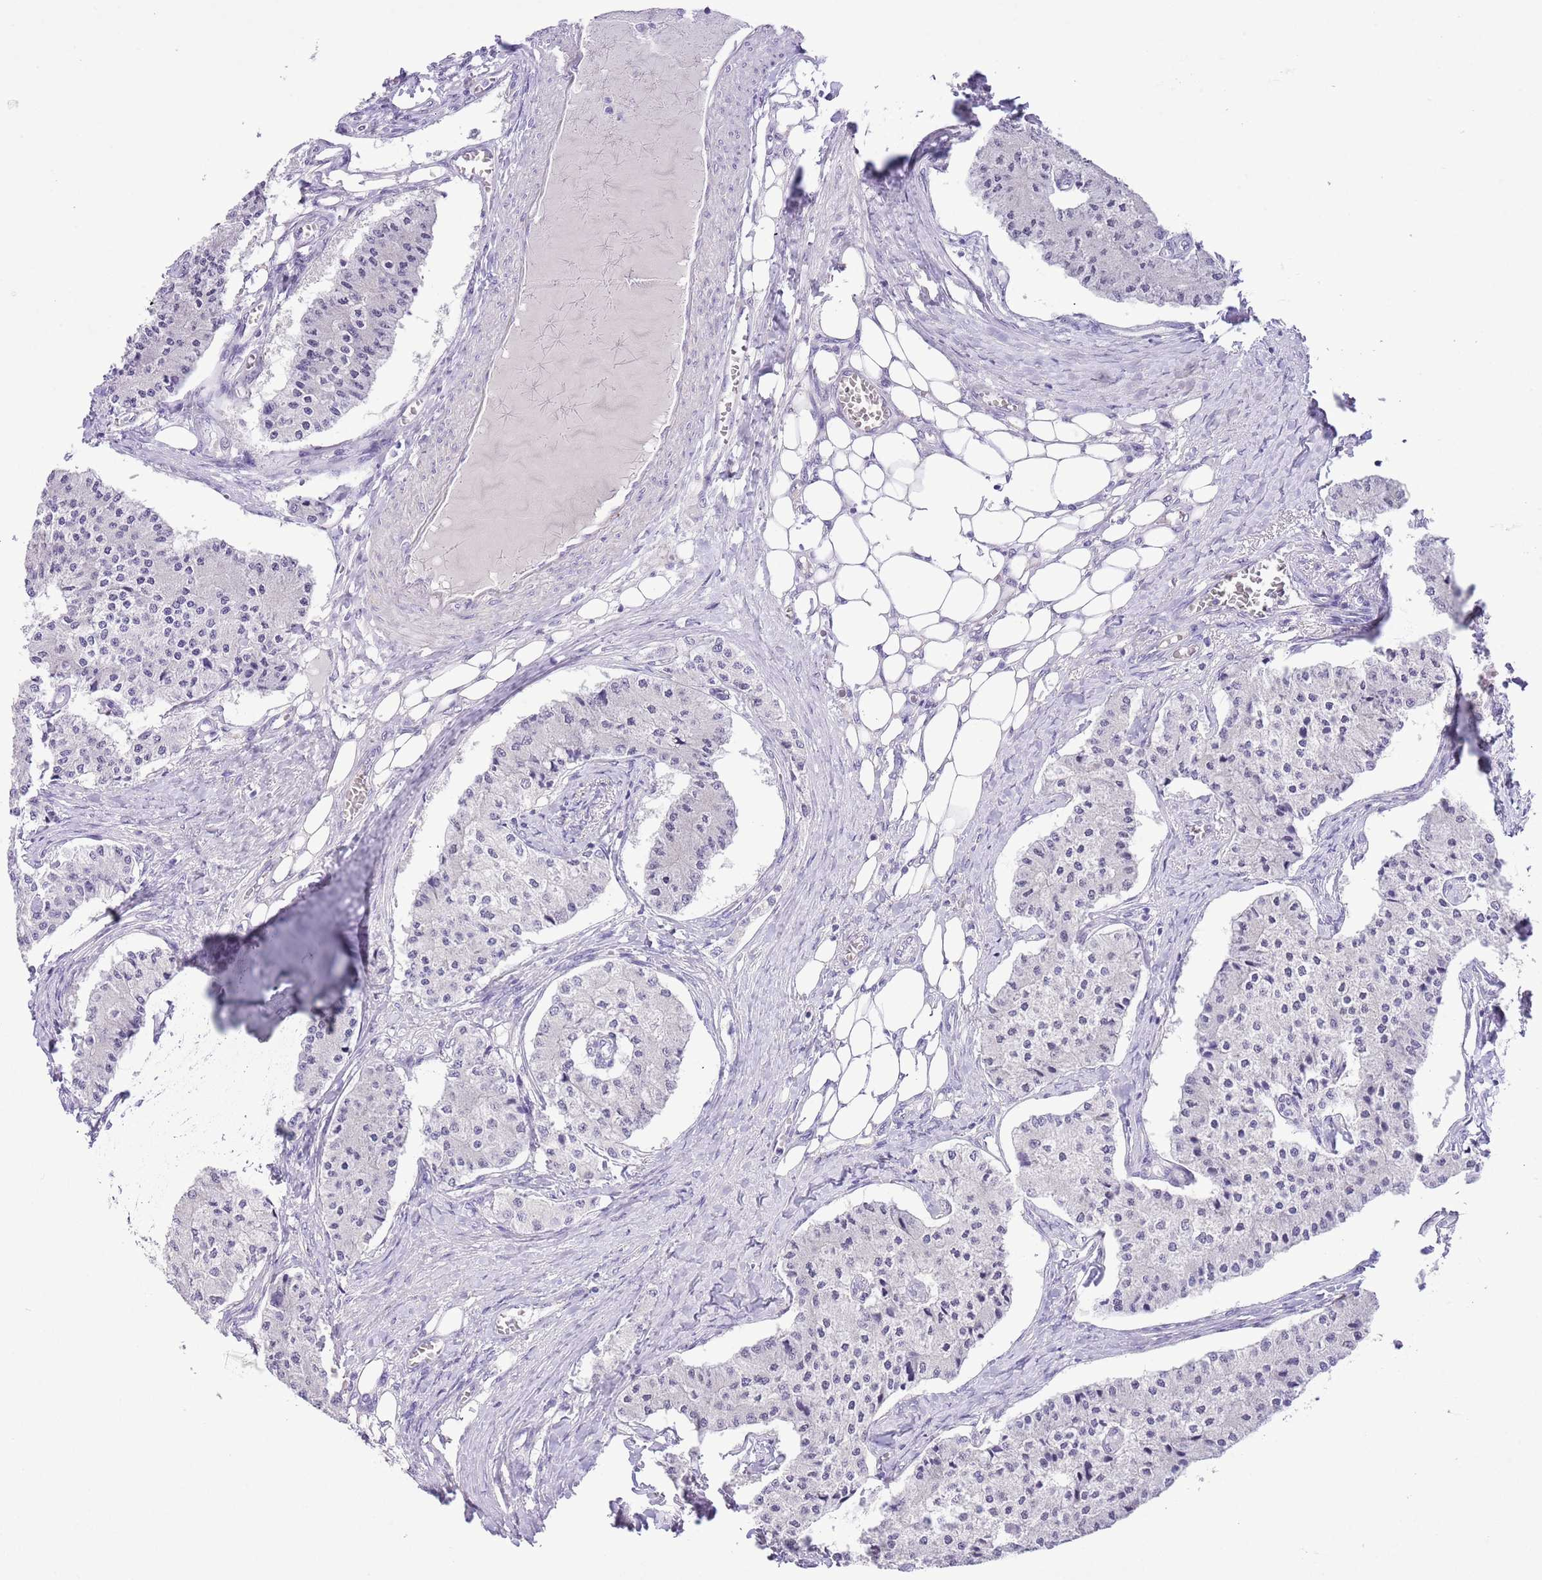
{"staining": {"intensity": "negative", "quantity": "none", "location": "none"}, "tissue": "carcinoid", "cell_type": "Tumor cells", "image_type": "cancer", "snomed": [{"axis": "morphology", "description": "Carcinoid, malignant, NOS"}, {"axis": "topography", "description": "Colon"}], "caption": "This is an immunohistochemistry (IHC) image of human carcinoid (malignant). There is no expression in tumor cells.", "gene": "MIDN", "patient": {"sex": "female", "age": 52}}